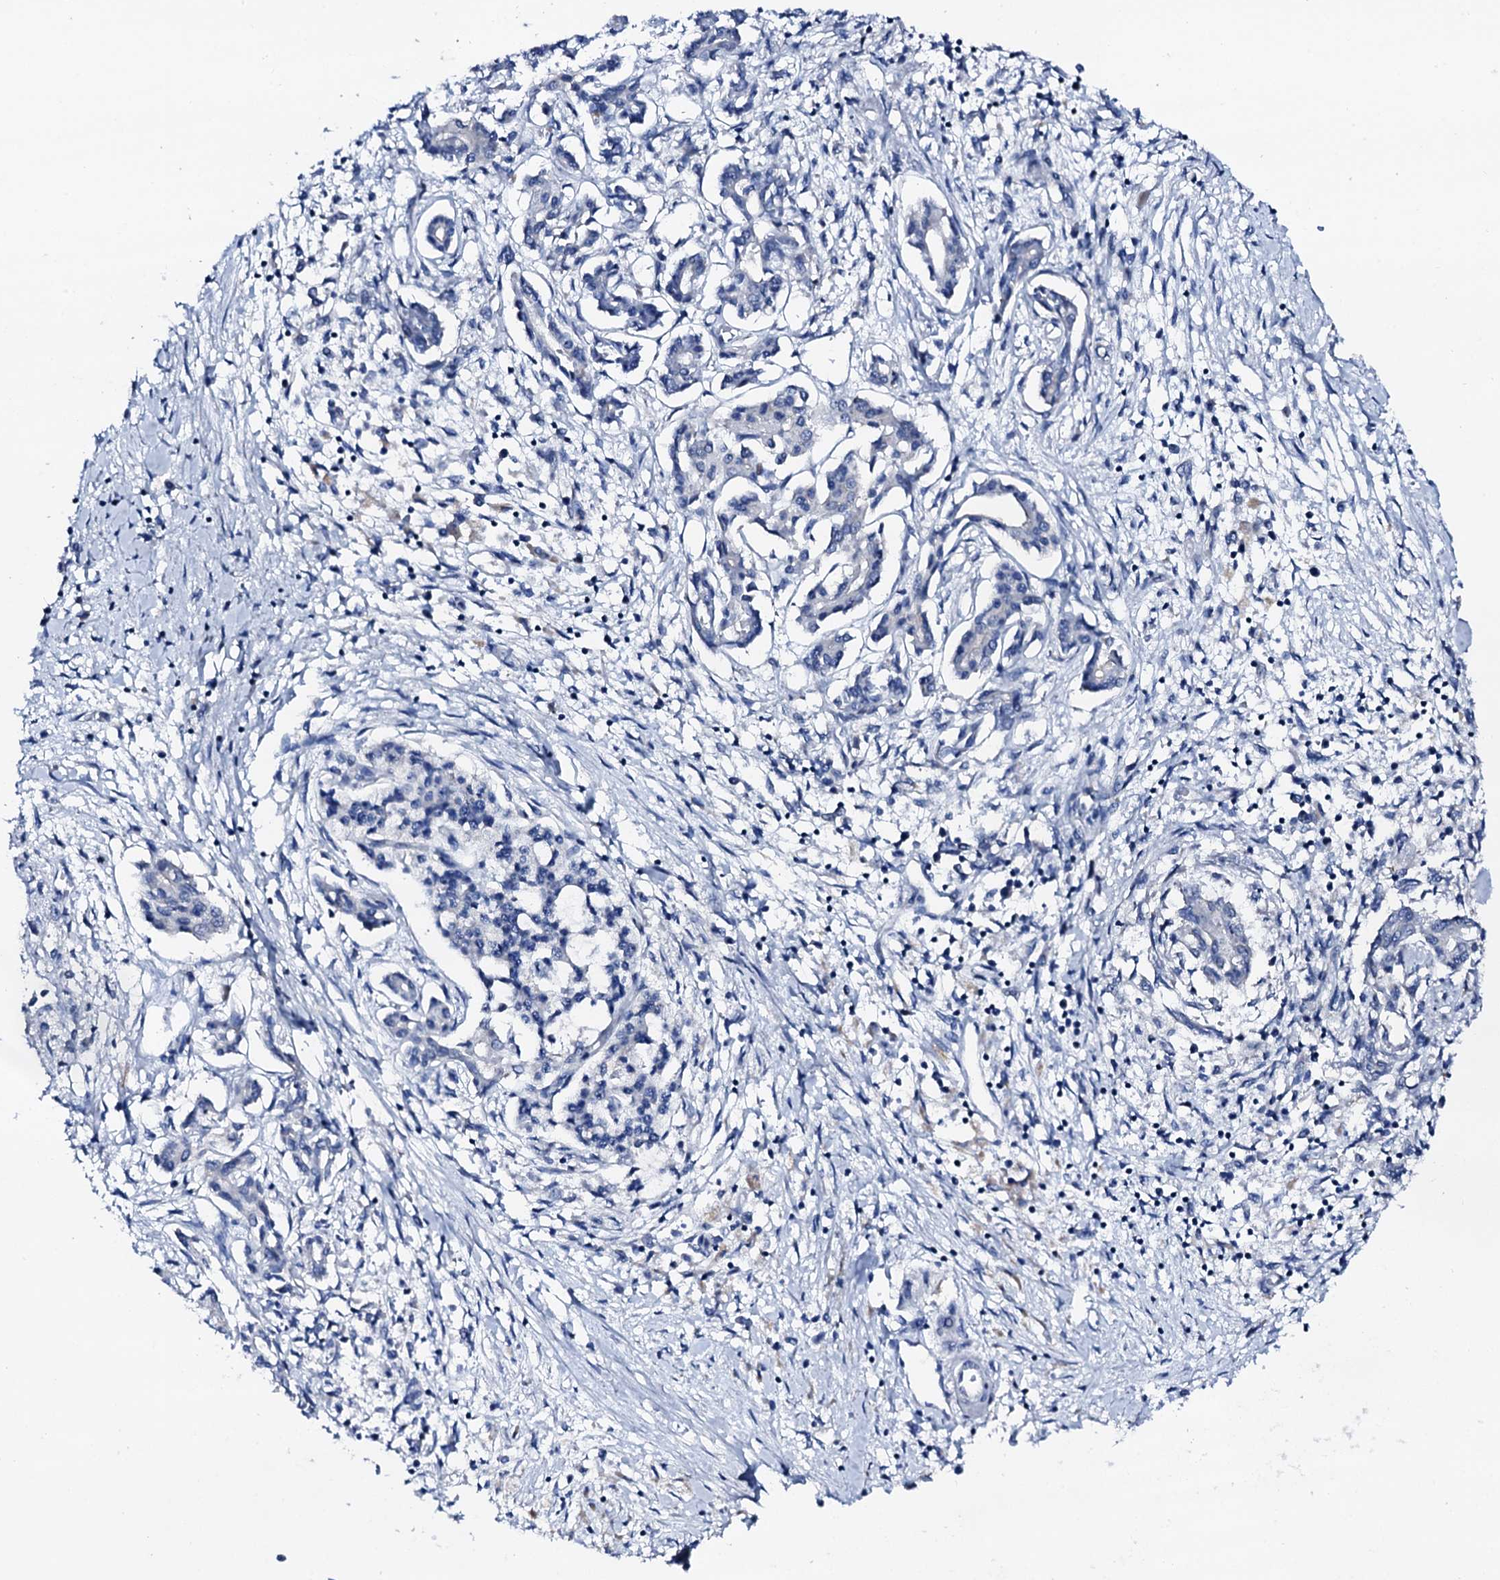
{"staining": {"intensity": "negative", "quantity": "none", "location": "none"}, "tissue": "pancreatic cancer", "cell_type": "Tumor cells", "image_type": "cancer", "snomed": [{"axis": "morphology", "description": "Adenocarcinoma, NOS"}, {"axis": "topography", "description": "Pancreas"}], "caption": "DAB (3,3'-diaminobenzidine) immunohistochemical staining of human pancreatic cancer demonstrates no significant expression in tumor cells.", "gene": "TRAFD1", "patient": {"sex": "female", "age": 50}}